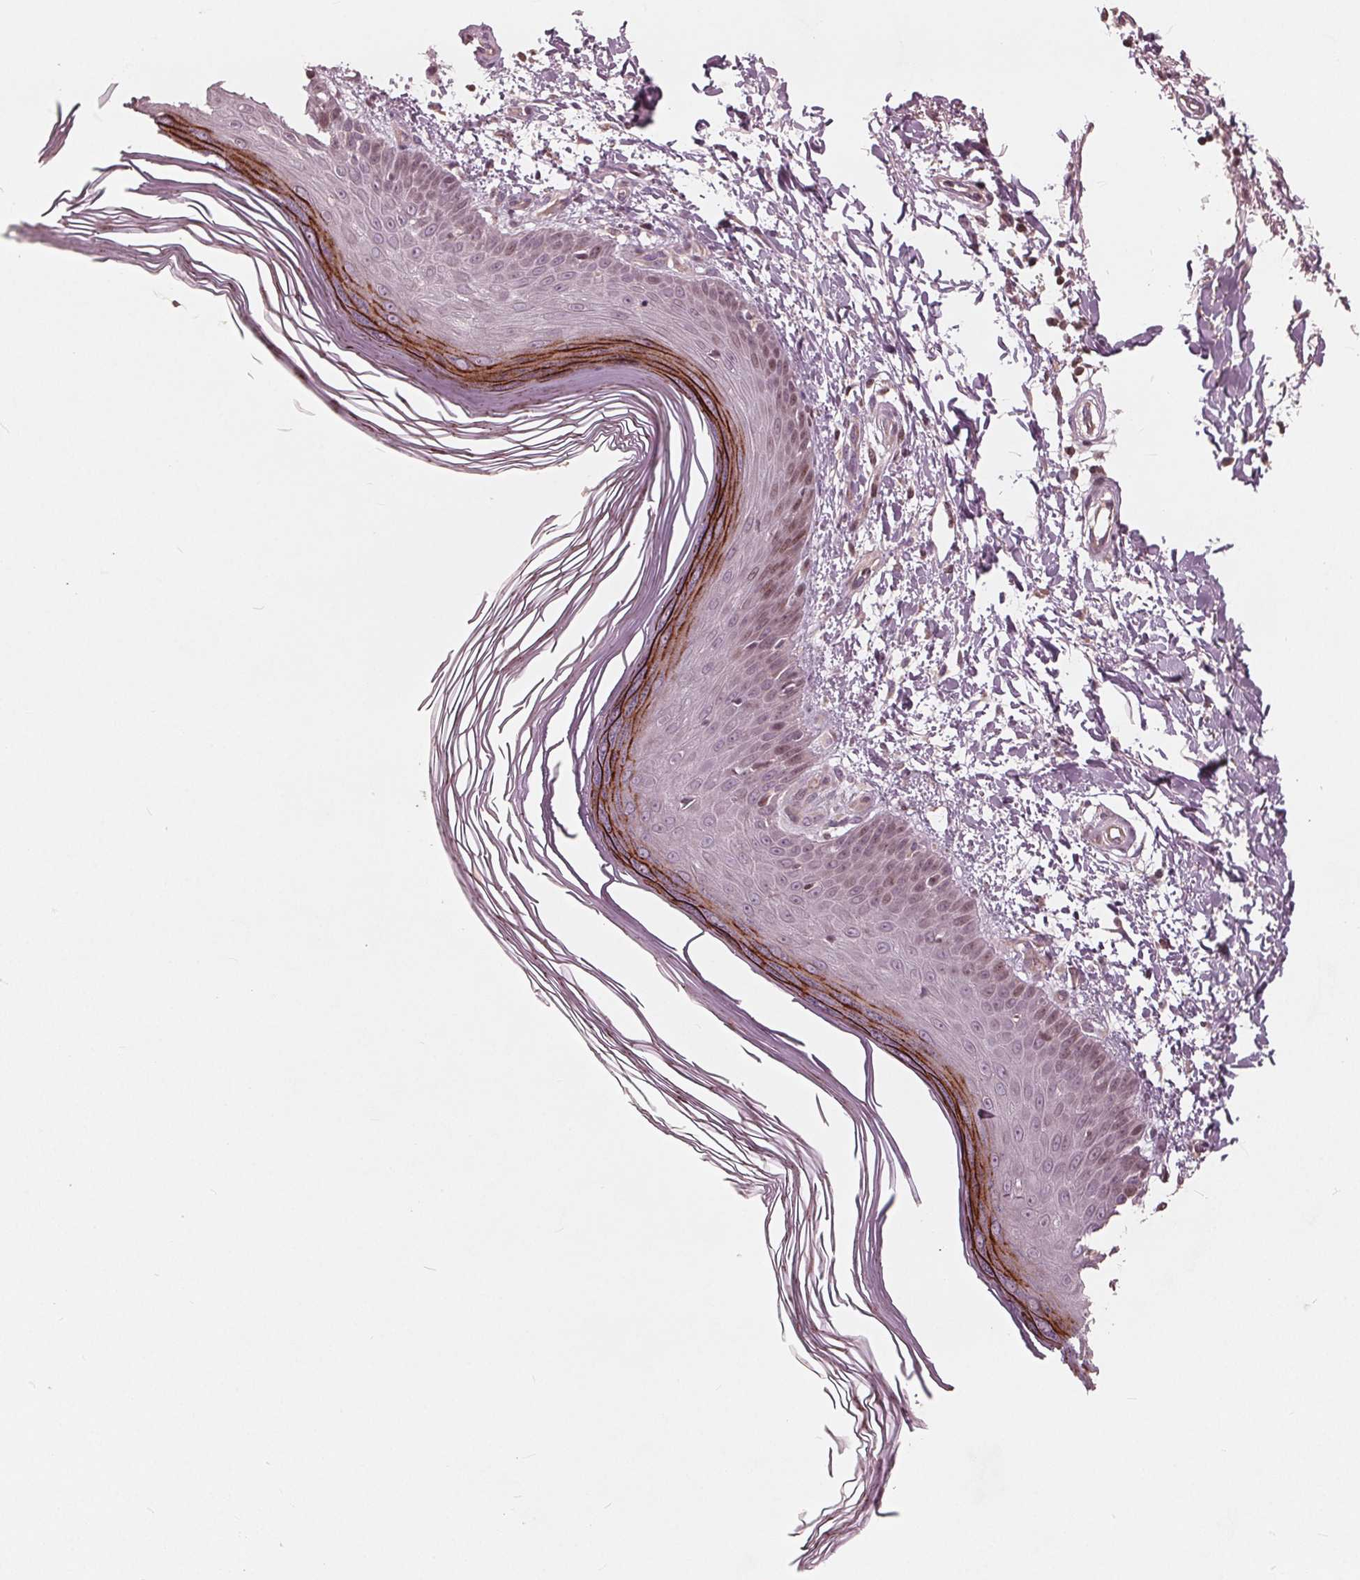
{"staining": {"intensity": "moderate", "quantity": "<25%", "location": "nuclear"}, "tissue": "skin", "cell_type": "Fibroblasts", "image_type": "normal", "snomed": [{"axis": "morphology", "description": "Normal tissue, NOS"}, {"axis": "topography", "description": "Skin"}], "caption": "This histopathology image displays IHC staining of benign human skin, with low moderate nuclear positivity in about <25% of fibroblasts.", "gene": "NUP210", "patient": {"sex": "female", "age": 62}}